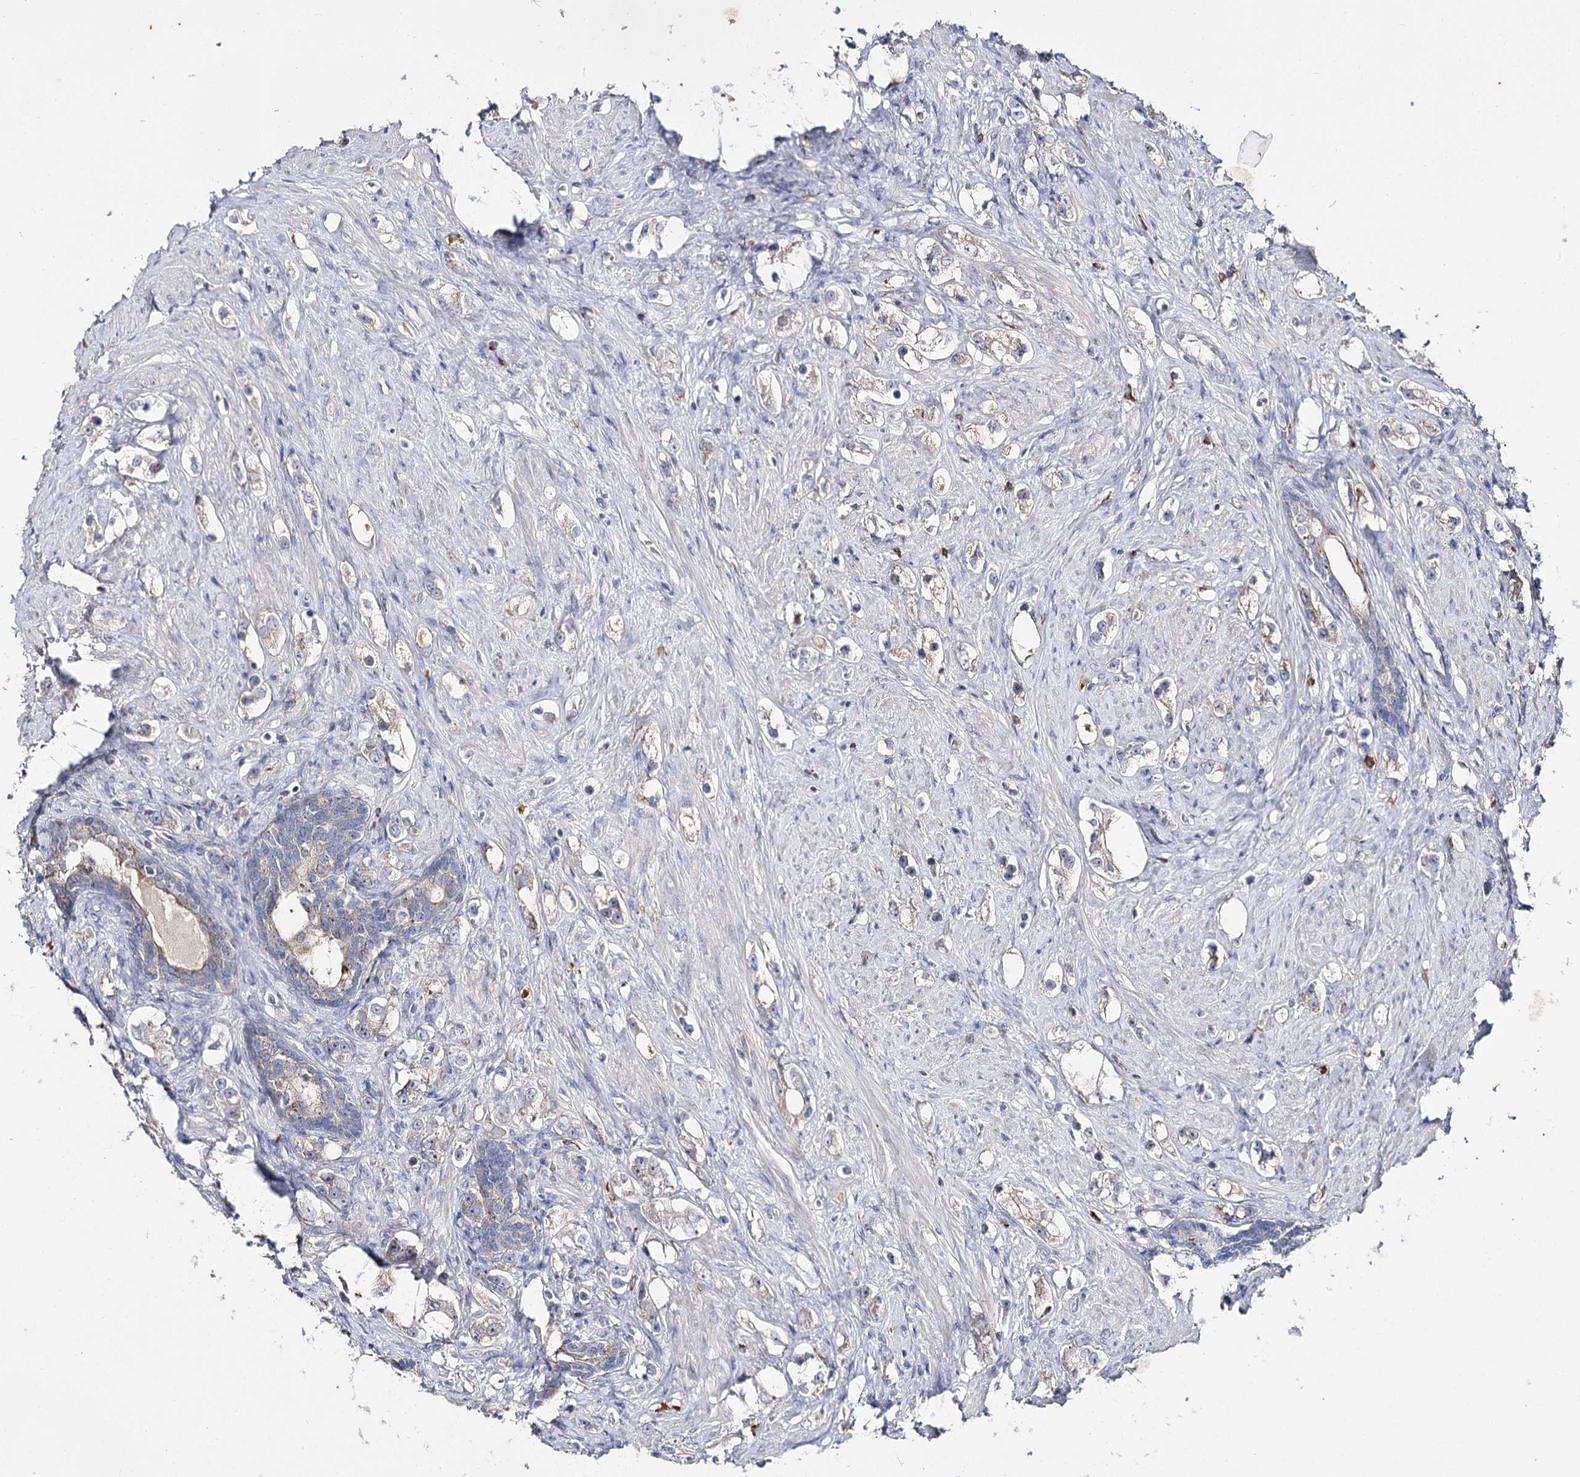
{"staining": {"intensity": "negative", "quantity": "none", "location": "none"}, "tissue": "prostate cancer", "cell_type": "Tumor cells", "image_type": "cancer", "snomed": [{"axis": "morphology", "description": "Adenocarcinoma, High grade"}, {"axis": "topography", "description": "Prostate"}], "caption": "Immunohistochemical staining of adenocarcinoma (high-grade) (prostate) displays no significant positivity in tumor cells. Nuclei are stained in blue.", "gene": "IL1RAP", "patient": {"sex": "male", "age": 63}}